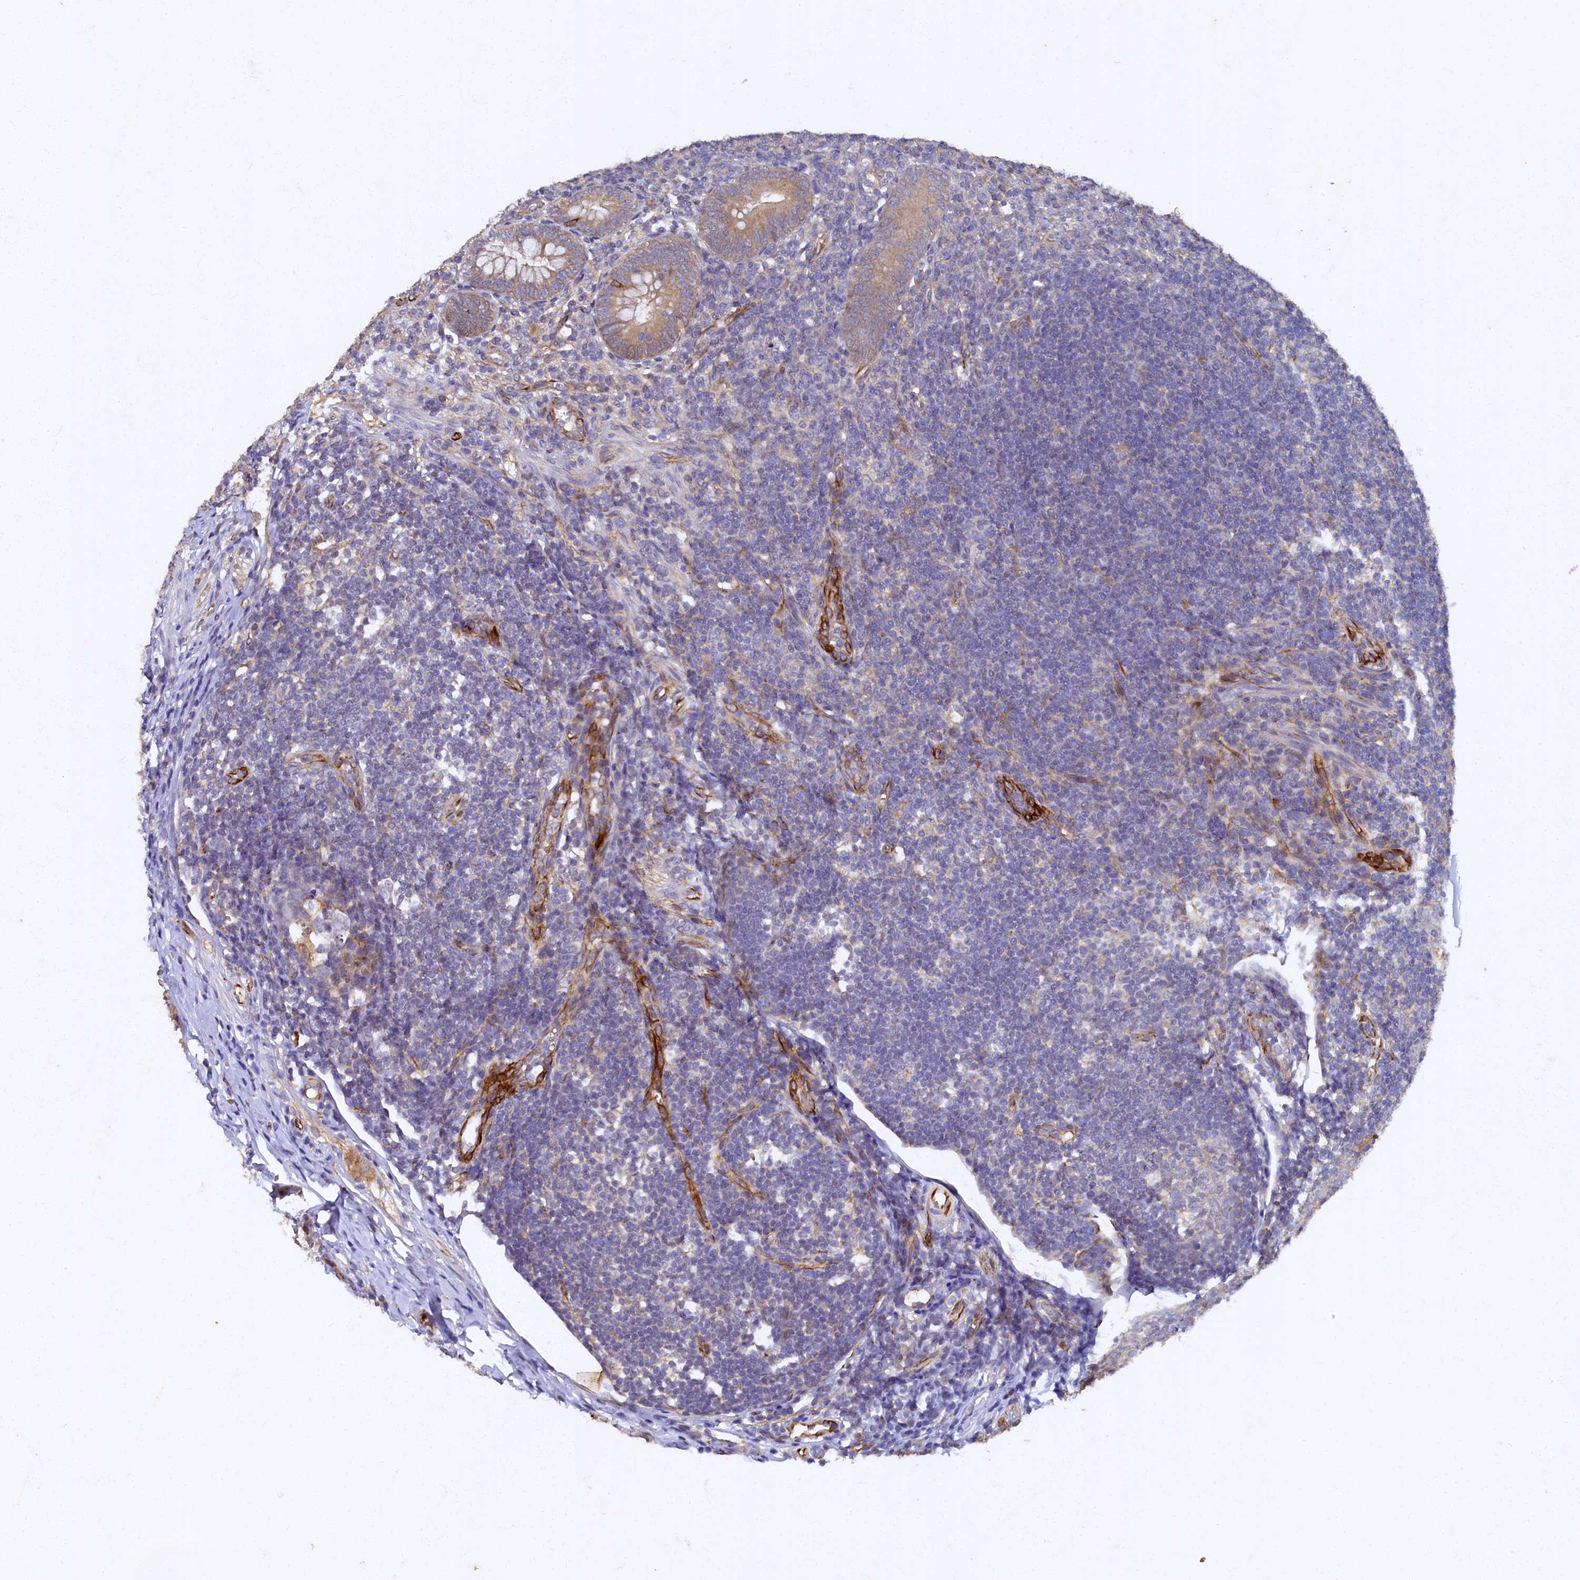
{"staining": {"intensity": "moderate", "quantity": ">75%", "location": "cytoplasmic/membranous"}, "tissue": "appendix", "cell_type": "Glandular cells", "image_type": "normal", "snomed": [{"axis": "morphology", "description": "Normal tissue, NOS"}, {"axis": "topography", "description": "Appendix"}], "caption": "Immunohistochemistry of normal appendix exhibits medium levels of moderate cytoplasmic/membranous expression in about >75% of glandular cells.", "gene": "ARL11", "patient": {"sex": "male", "age": 14}}